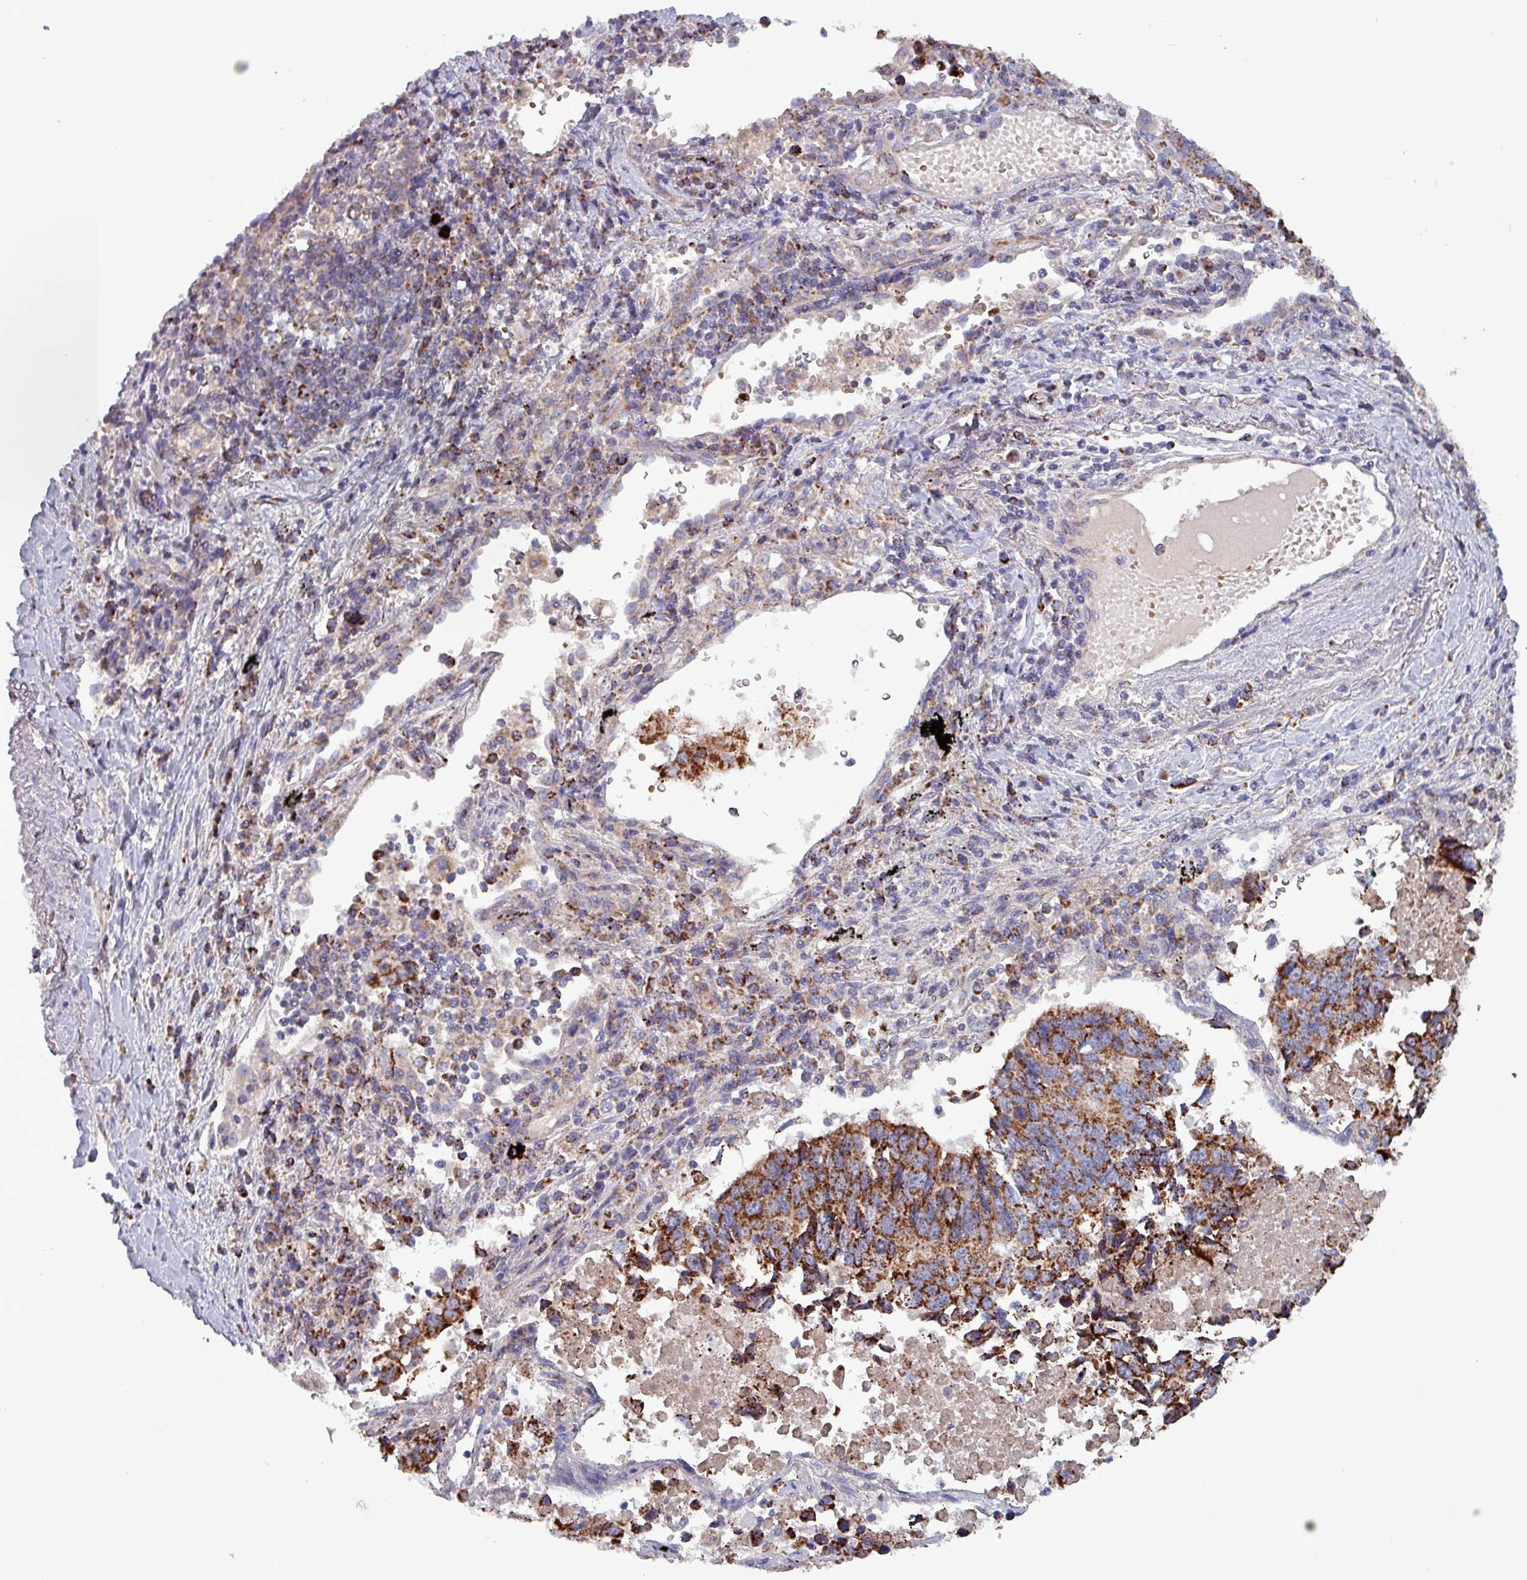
{"staining": {"intensity": "strong", "quantity": ">75%", "location": "cytoplasmic/membranous"}, "tissue": "lung cancer", "cell_type": "Tumor cells", "image_type": "cancer", "snomed": [{"axis": "morphology", "description": "Squamous cell carcinoma, NOS"}, {"axis": "topography", "description": "Lung"}], "caption": "Protein staining displays strong cytoplasmic/membranous positivity in about >75% of tumor cells in lung cancer. Using DAB (3,3'-diaminobenzidine) (brown) and hematoxylin (blue) stains, captured at high magnification using brightfield microscopy.", "gene": "ZNF322", "patient": {"sex": "female", "age": 66}}